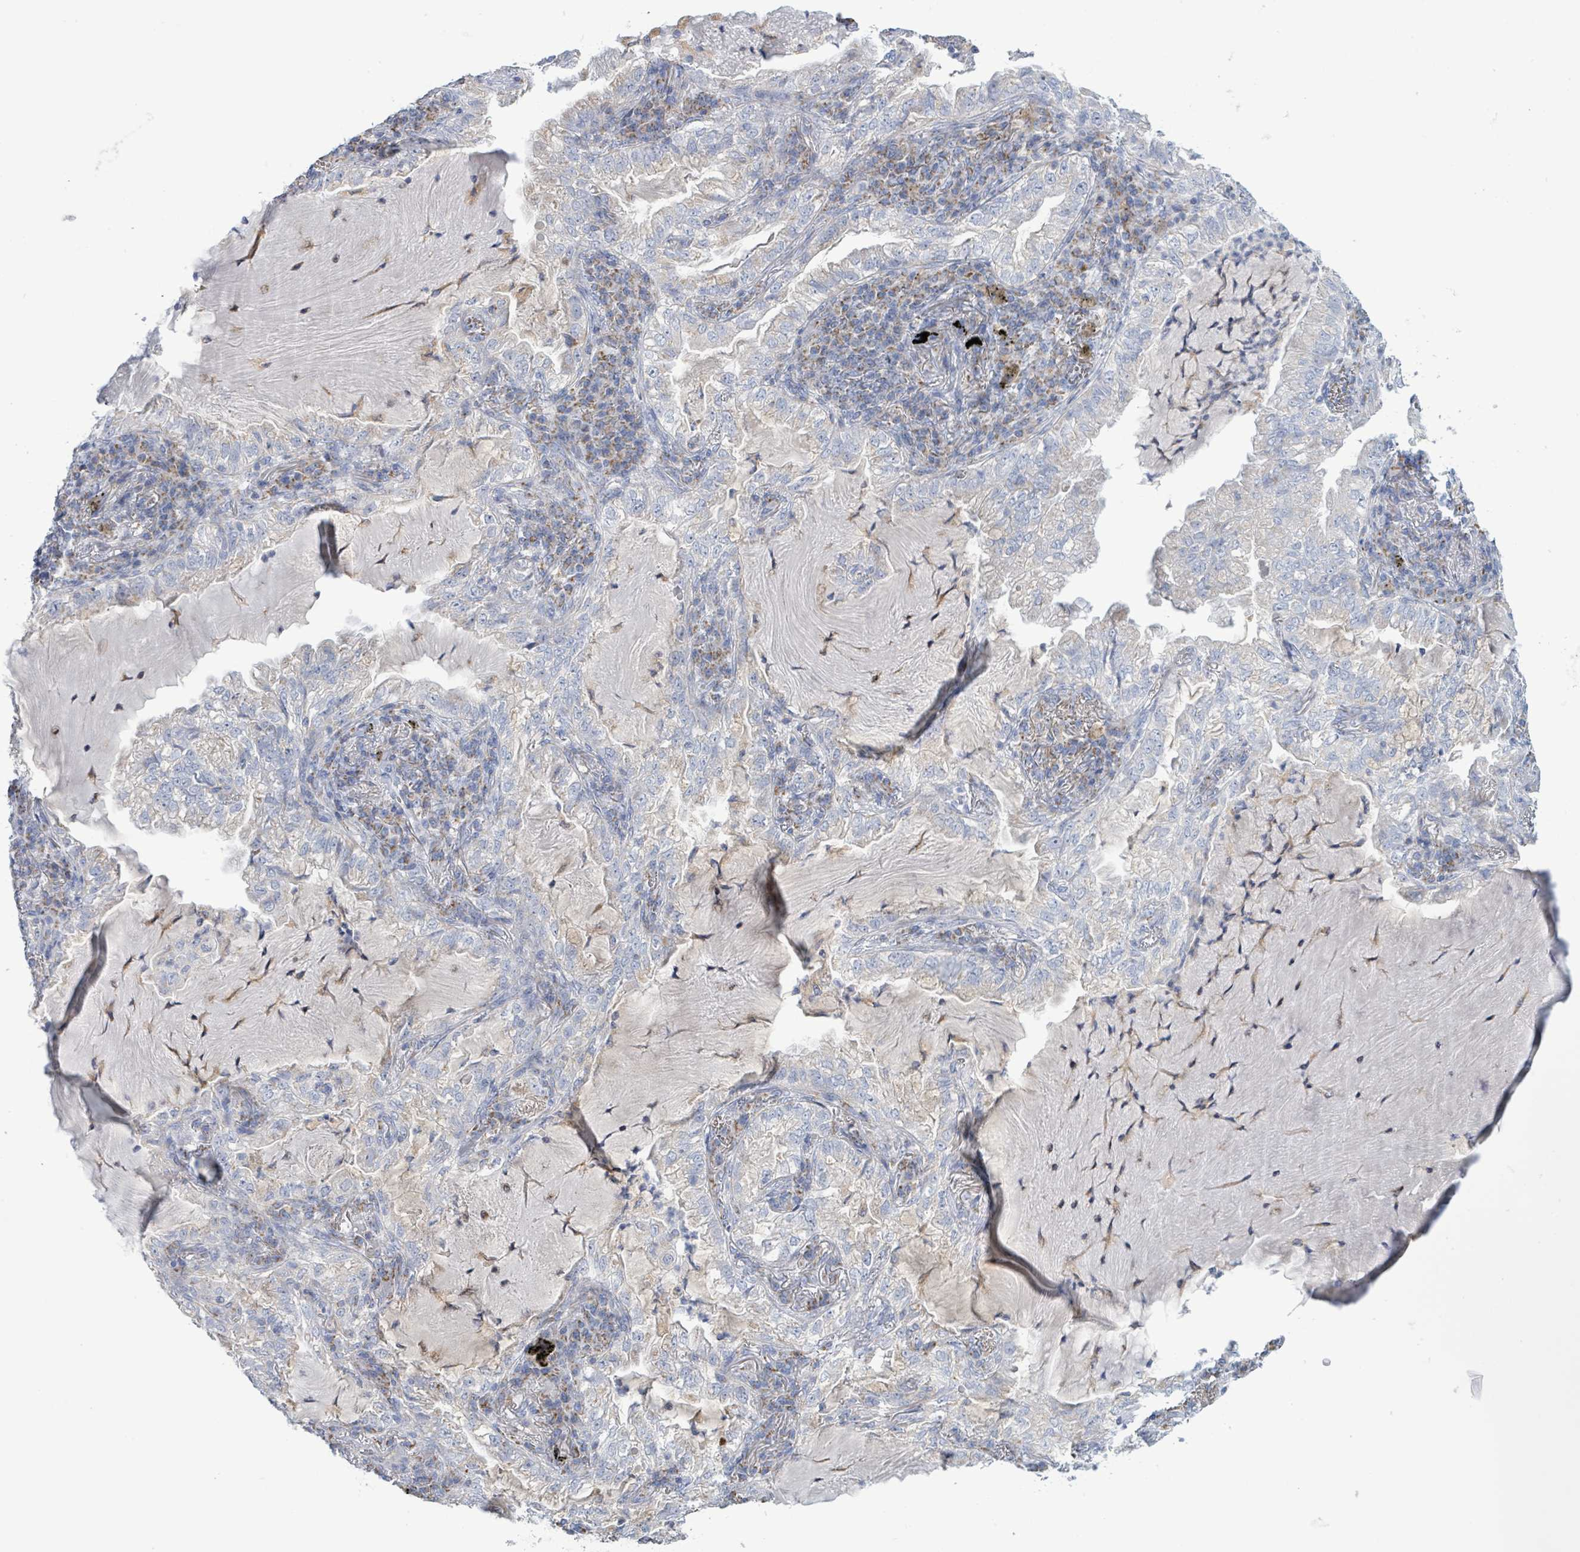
{"staining": {"intensity": "negative", "quantity": "none", "location": "none"}, "tissue": "lung cancer", "cell_type": "Tumor cells", "image_type": "cancer", "snomed": [{"axis": "morphology", "description": "Adenocarcinoma, NOS"}, {"axis": "topography", "description": "Lung"}], "caption": "Human lung adenocarcinoma stained for a protein using immunohistochemistry (IHC) shows no staining in tumor cells.", "gene": "AKR1C4", "patient": {"sex": "female", "age": 73}}